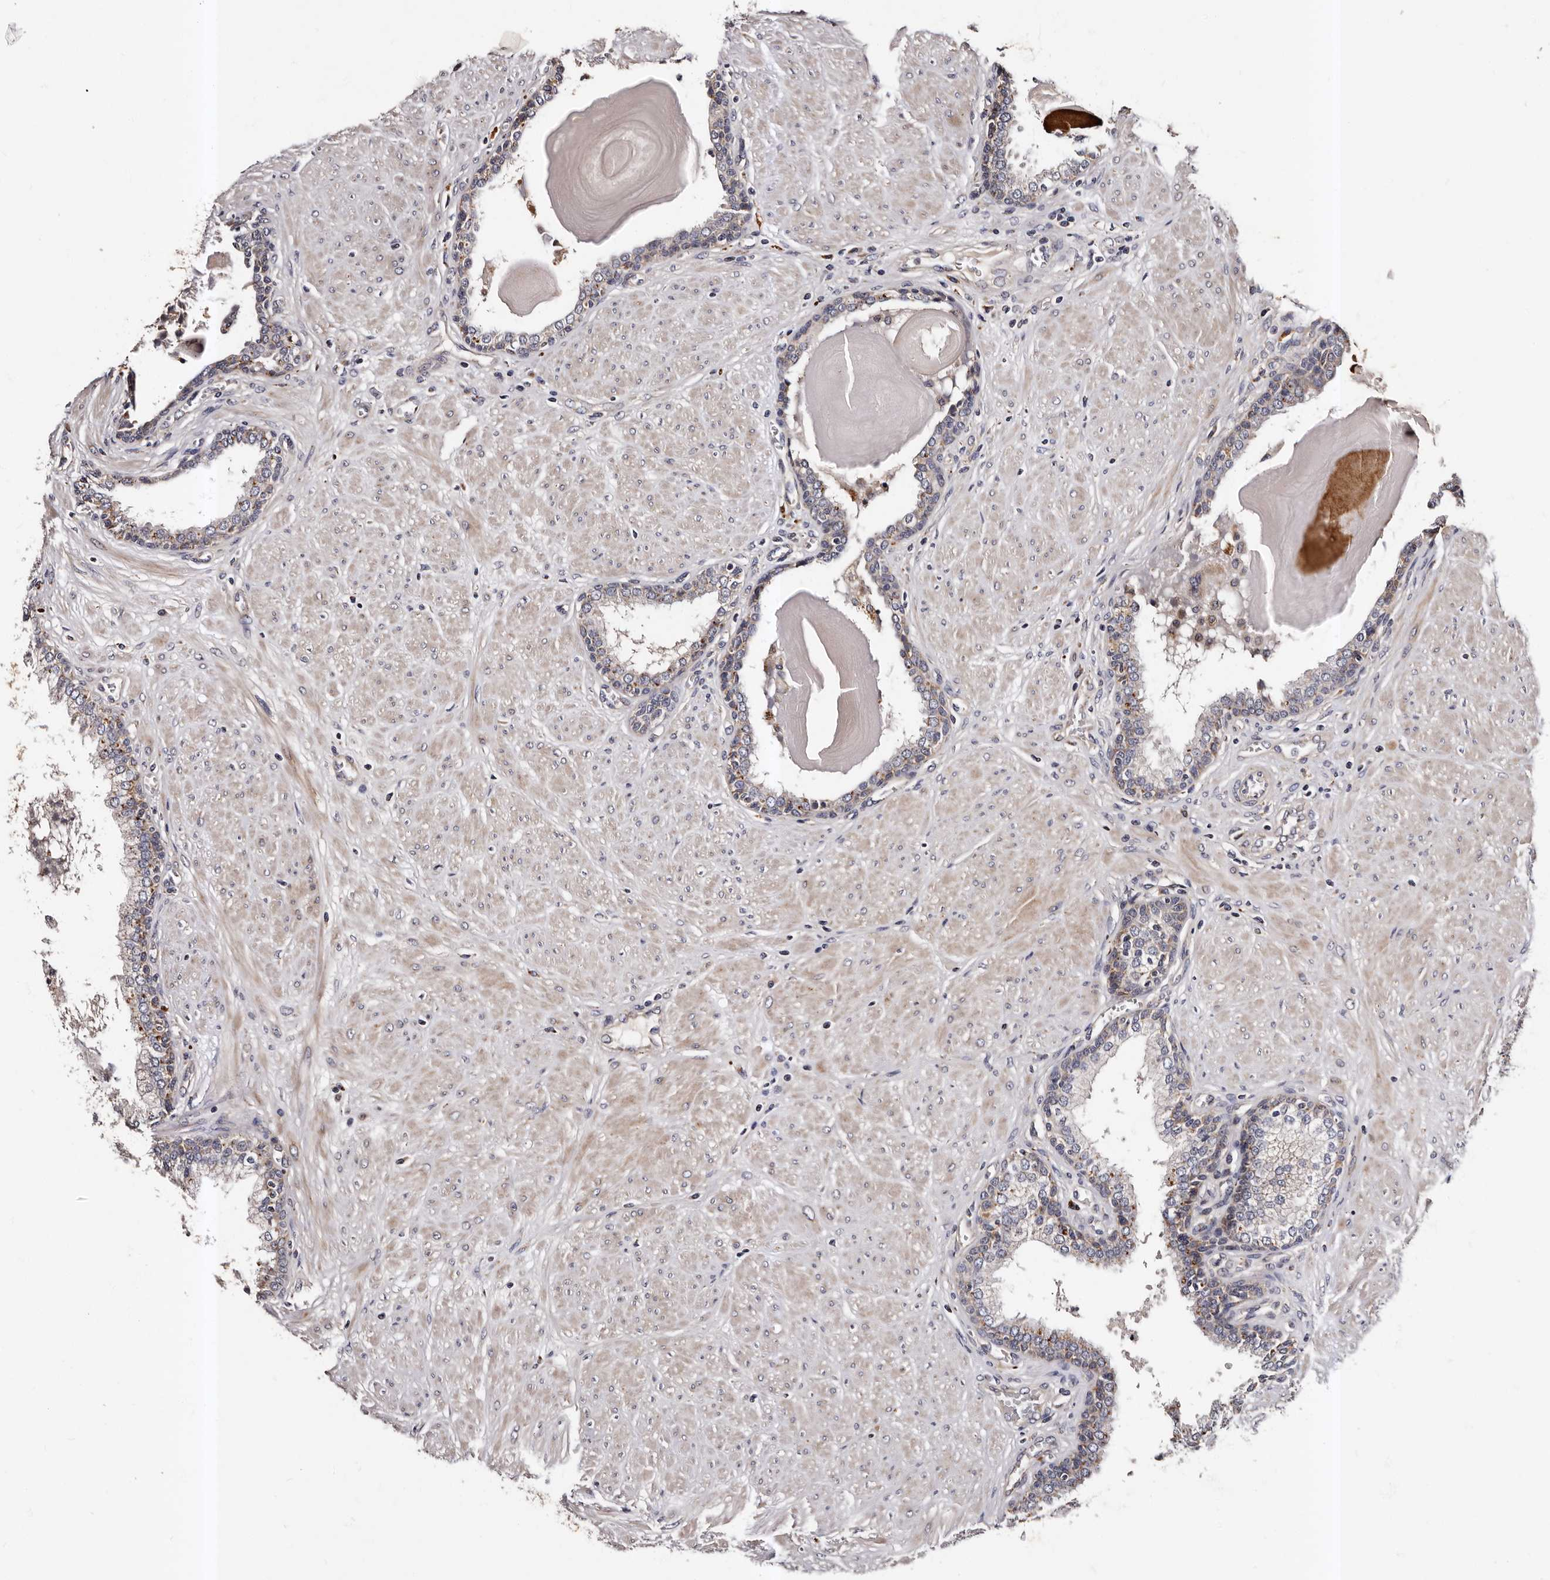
{"staining": {"intensity": "weak", "quantity": "<25%", "location": "cytoplasmic/membranous"}, "tissue": "prostate", "cell_type": "Glandular cells", "image_type": "normal", "snomed": [{"axis": "morphology", "description": "Normal tissue, NOS"}, {"axis": "topography", "description": "Prostate"}], "caption": "Prostate was stained to show a protein in brown. There is no significant expression in glandular cells.", "gene": "ADCK5", "patient": {"sex": "male", "age": 51}}